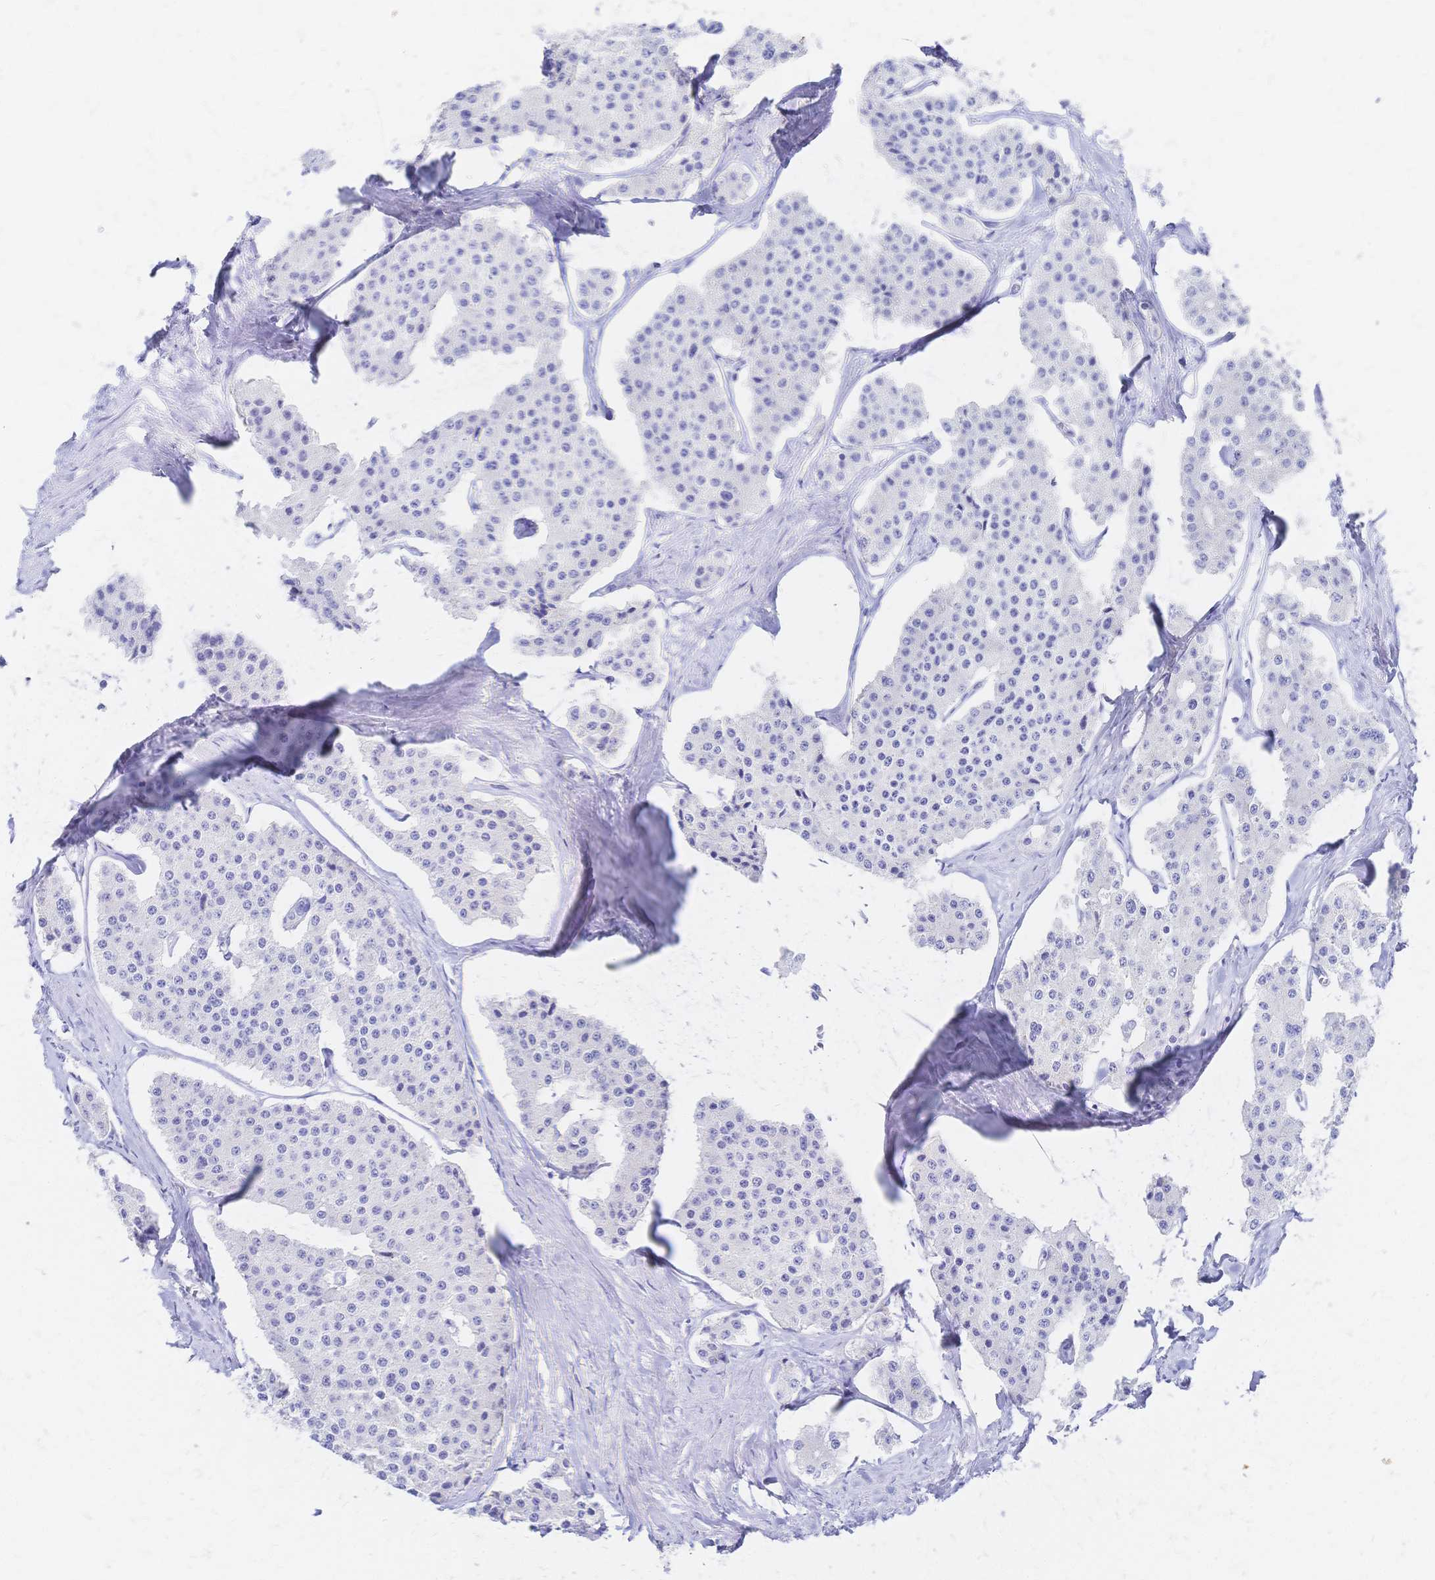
{"staining": {"intensity": "negative", "quantity": "none", "location": "none"}, "tissue": "carcinoid", "cell_type": "Tumor cells", "image_type": "cancer", "snomed": [{"axis": "morphology", "description": "Carcinoid, malignant, NOS"}, {"axis": "topography", "description": "Small intestine"}], "caption": "Immunohistochemical staining of human carcinoid (malignant) reveals no significant positivity in tumor cells.", "gene": "SLC5A1", "patient": {"sex": "female", "age": 65}}